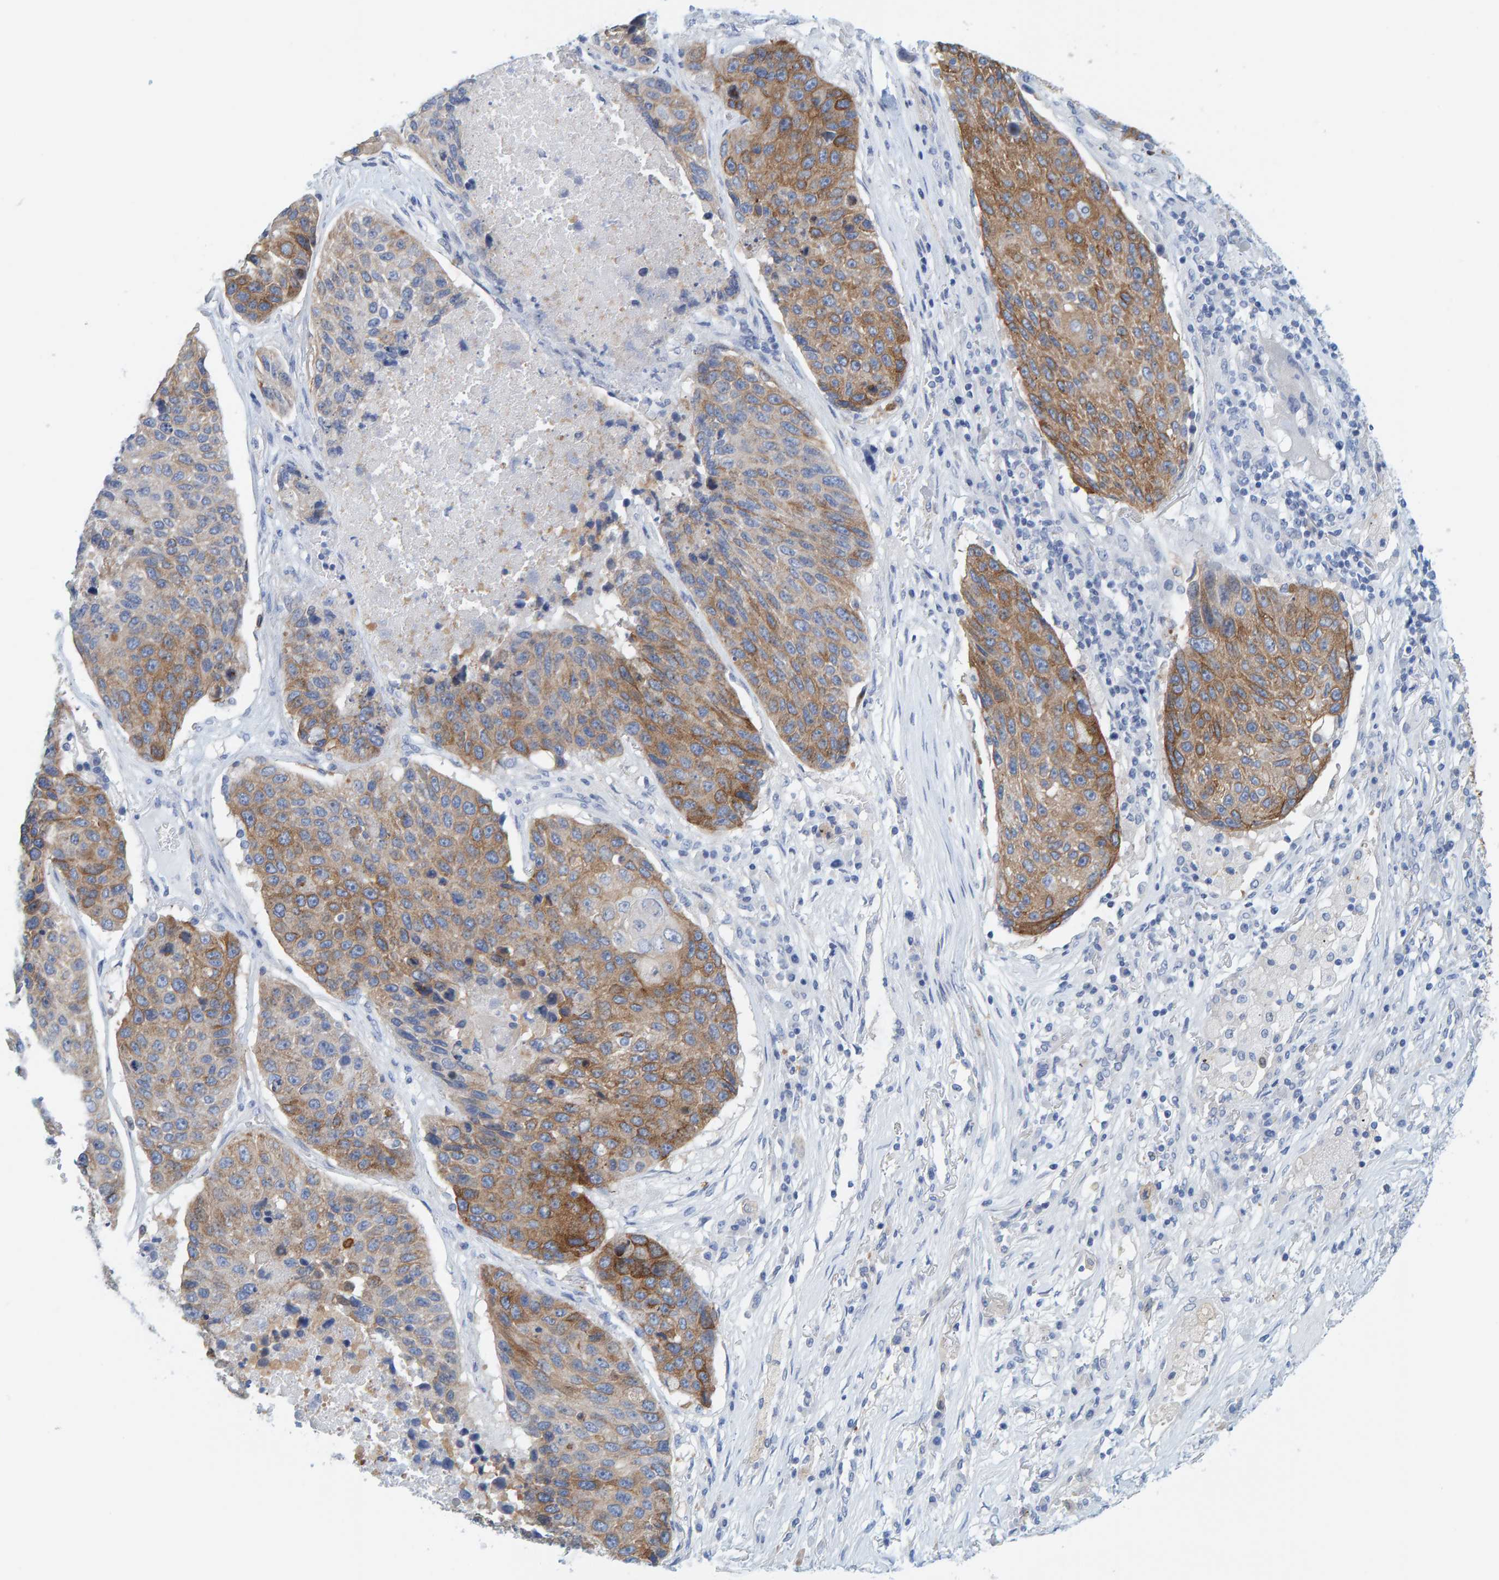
{"staining": {"intensity": "moderate", "quantity": ">75%", "location": "cytoplasmic/membranous"}, "tissue": "lung cancer", "cell_type": "Tumor cells", "image_type": "cancer", "snomed": [{"axis": "morphology", "description": "Squamous cell carcinoma, NOS"}, {"axis": "topography", "description": "Lung"}], "caption": "Immunohistochemistry of human squamous cell carcinoma (lung) demonstrates medium levels of moderate cytoplasmic/membranous expression in approximately >75% of tumor cells.", "gene": "KLHL11", "patient": {"sex": "male", "age": 61}}